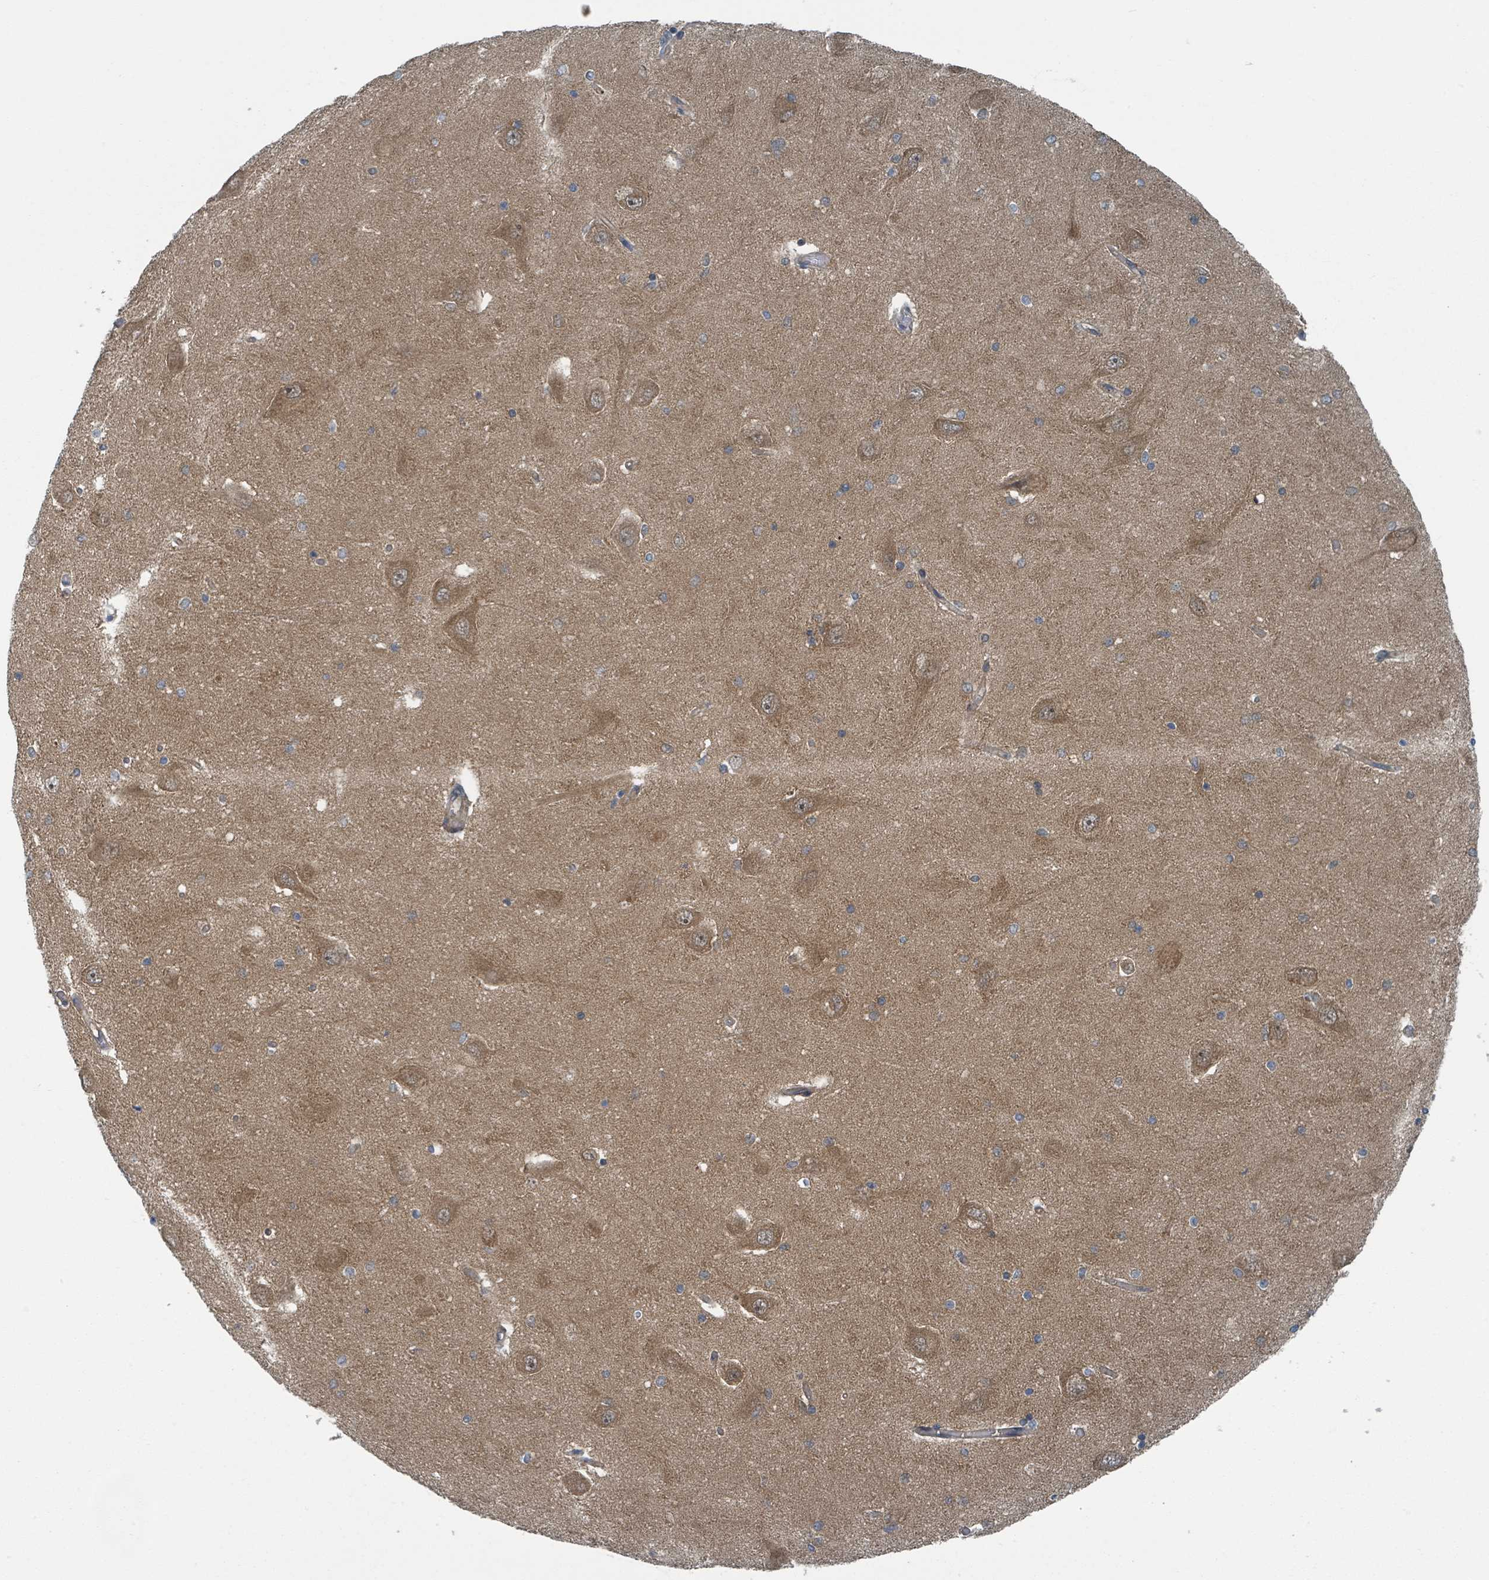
{"staining": {"intensity": "negative", "quantity": "none", "location": "none"}, "tissue": "hippocampus", "cell_type": "Glial cells", "image_type": "normal", "snomed": [{"axis": "morphology", "description": "Normal tissue, NOS"}, {"axis": "topography", "description": "Hippocampus"}], "caption": "Benign hippocampus was stained to show a protein in brown. There is no significant positivity in glial cells. (Stains: DAB immunohistochemistry with hematoxylin counter stain, Microscopy: brightfield microscopy at high magnification).", "gene": "GOLGA7B", "patient": {"sex": "male", "age": 45}}